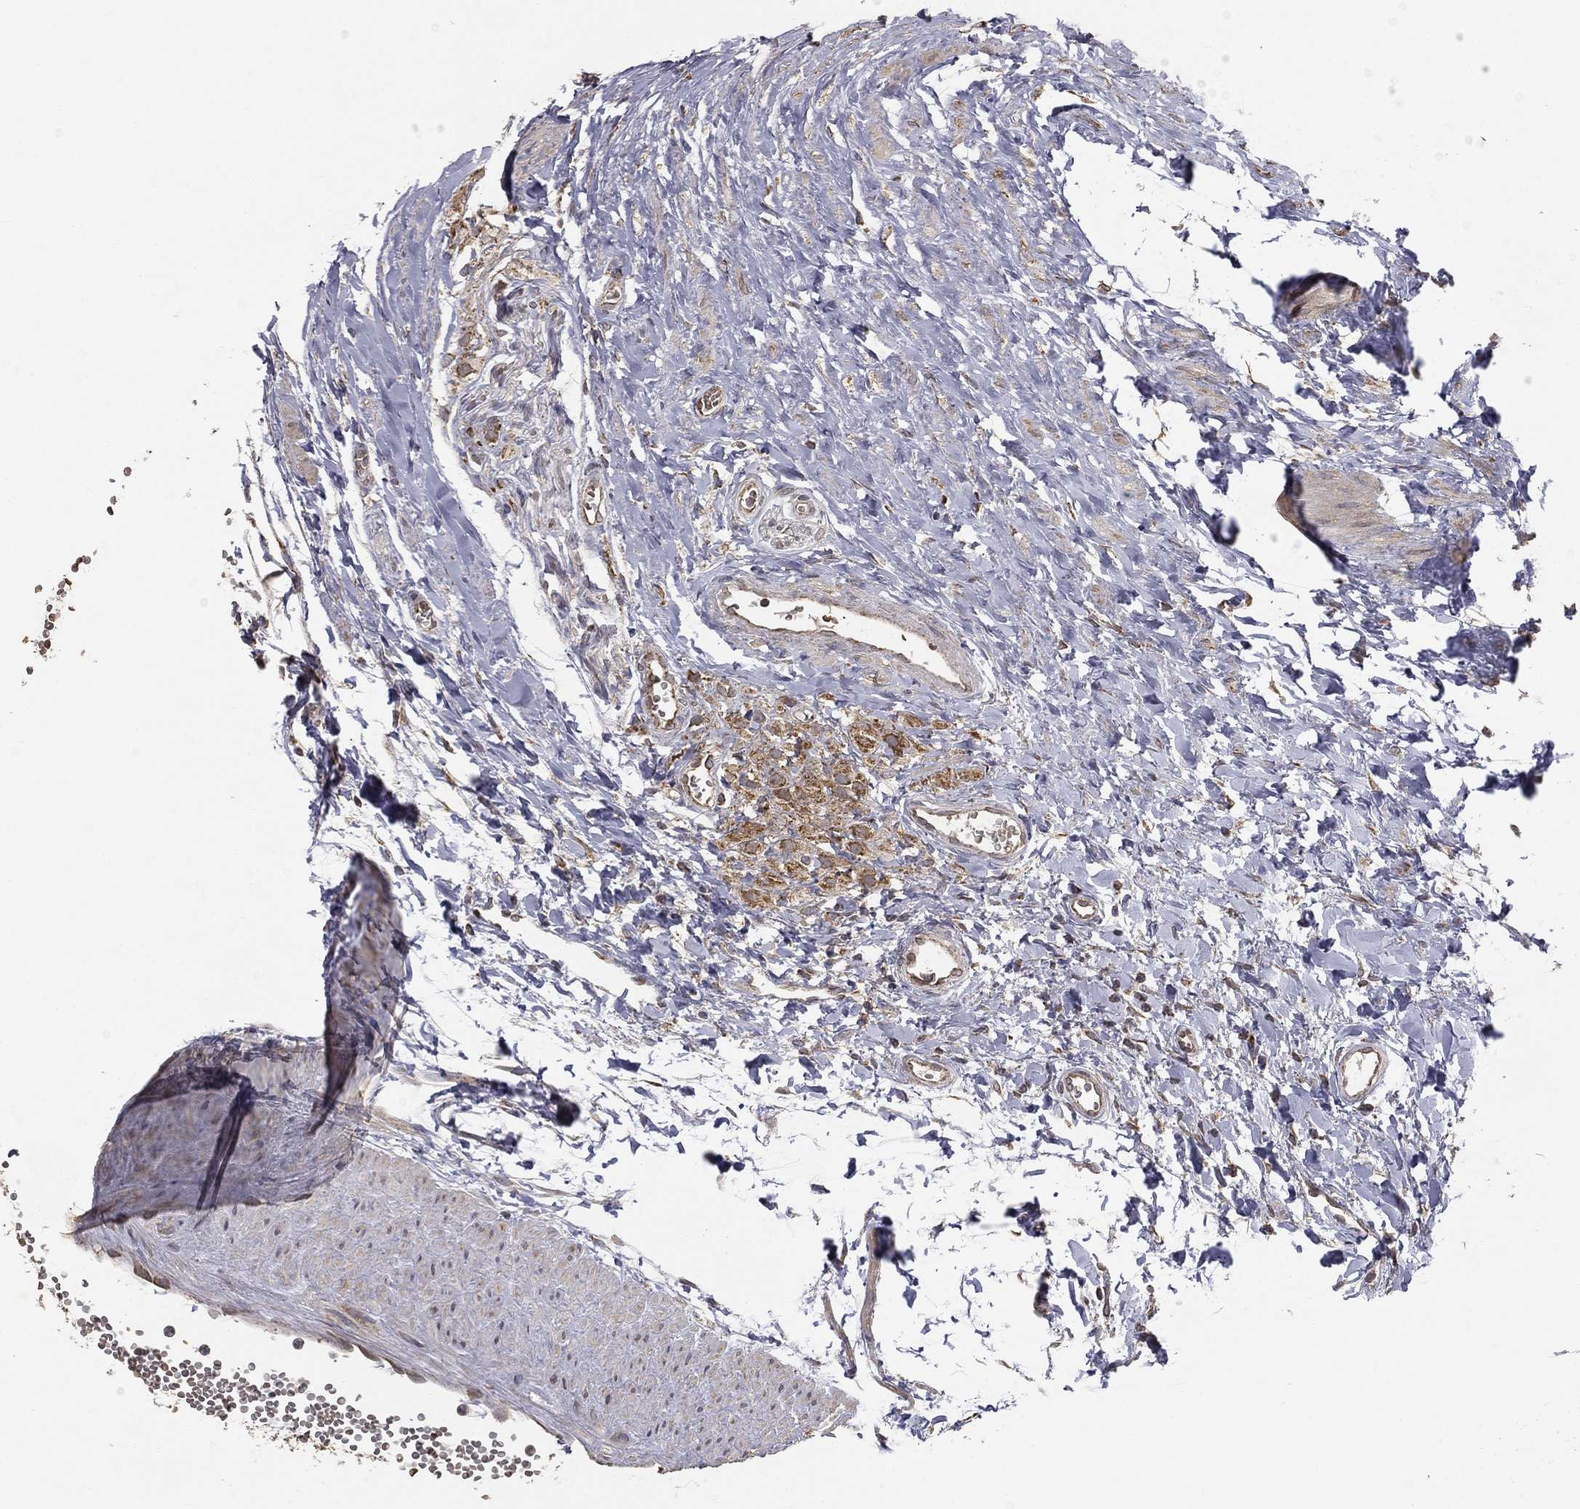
{"staining": {"intensity": "moderate", "quantity": ">75%", "location": "cytoplasmic/membranous"}, "tissue": "testis cancer", "cell_type": "Tumor cells", "image_type": "cancer", "snomed": [{"axis": "morphology", "description": "Seminoma, NOS"}, {"axis": "morphology", "description": "Carcinoma, Embryonal, NOS"}, {"axis": "topography", "description": "Testis"}], "caption": "Immunohistochemistry (DAB) staining of testis seminoma exhibits moderate cytoplasmic/membranous protein staining in about >75% of tumor cells.", "gene": "MRPL46", "patient": {"sex": "male", "age": 22}}